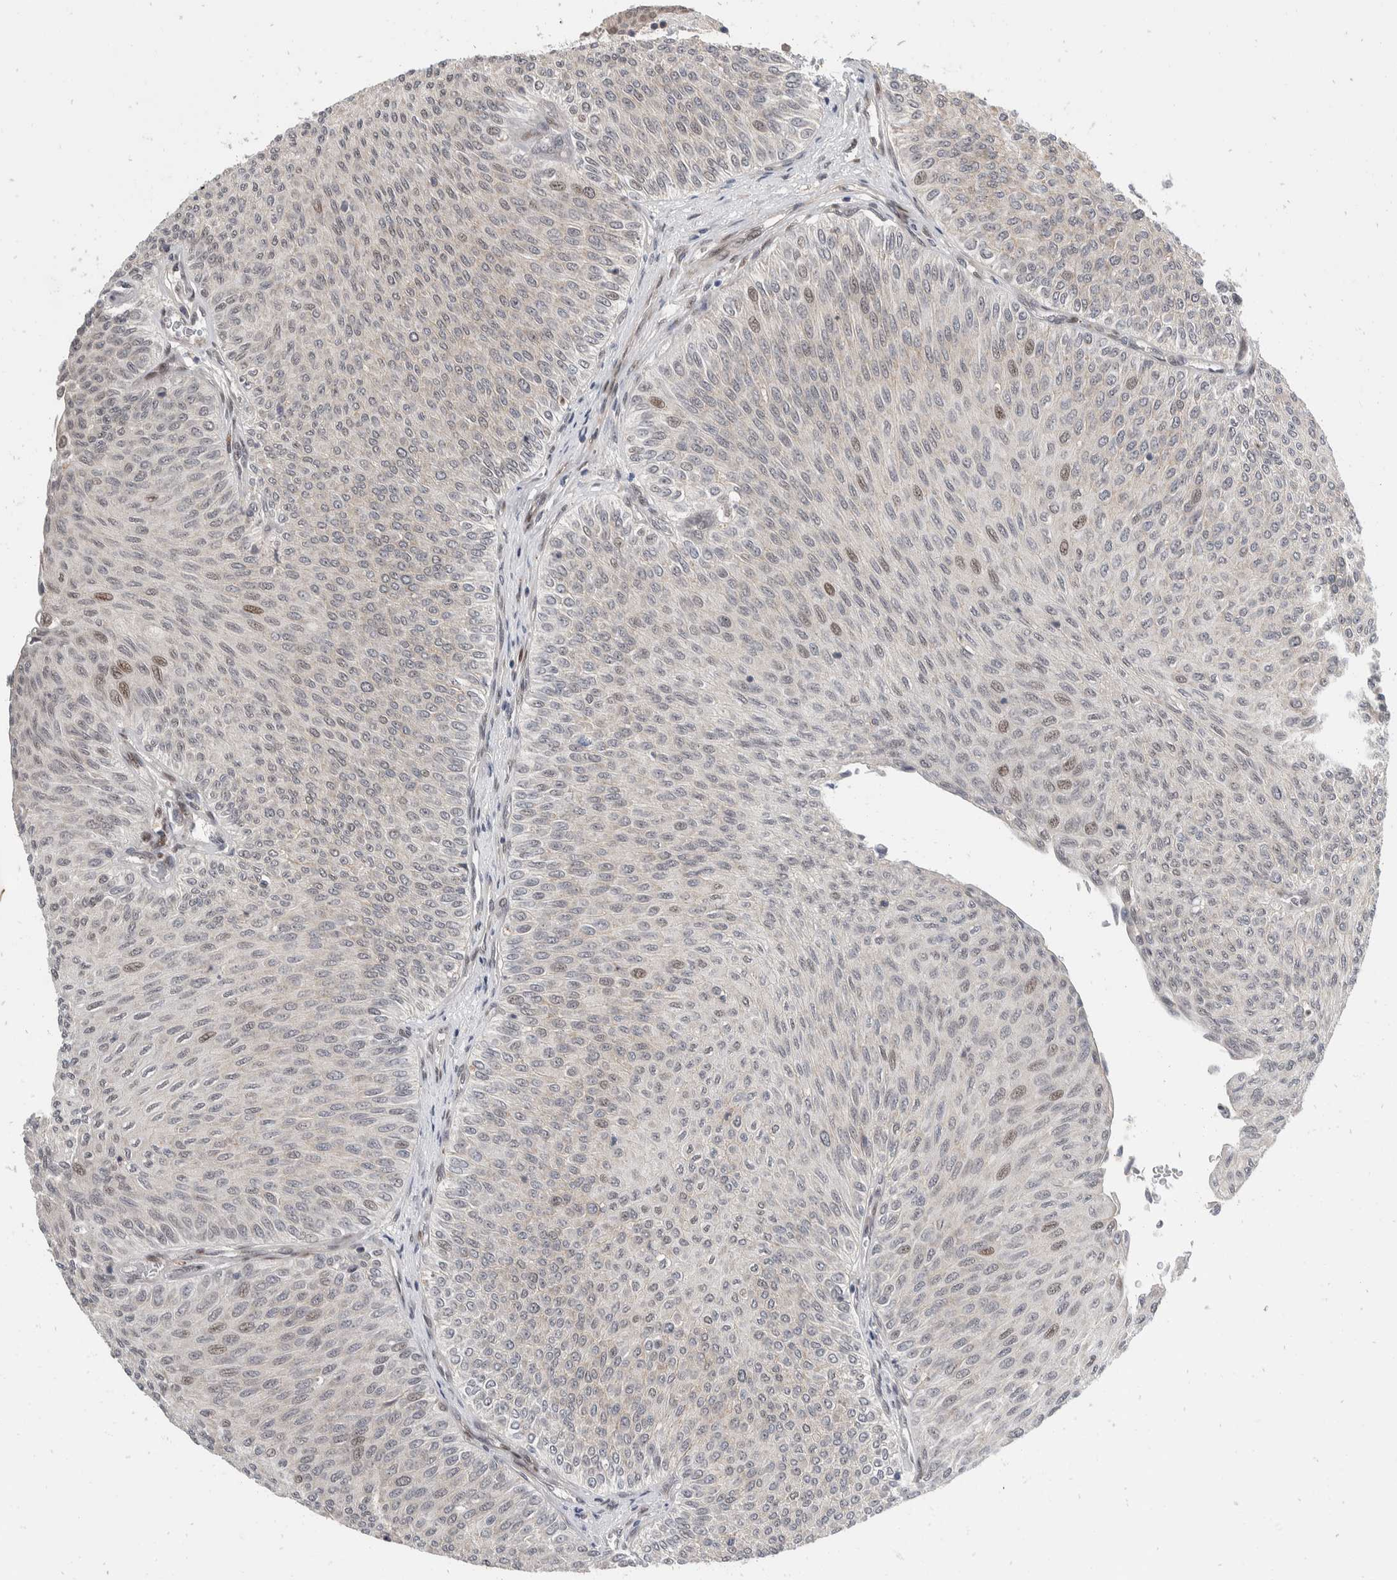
{"staining": {"intensity": "moderate", "quantity": "<25%", "location": "nuclear"}, "tissue": "urothelial cancer", "cell_type": "Tumor cells", "image_type": "cancer", "snomed": [{"axis": "morphology", "description": "Urothelial carcinoma, Low grade"}, {"axis": "topography", "description": "Urinary bladder"}], "caption": "Urothelial cancer tissue exhibits moderate nuclear expression in approximately <25% of tumor cells Nuclei are stained in blue.", "gene": "ZNF703", "patient": {"sex": "male", "age": 78}}